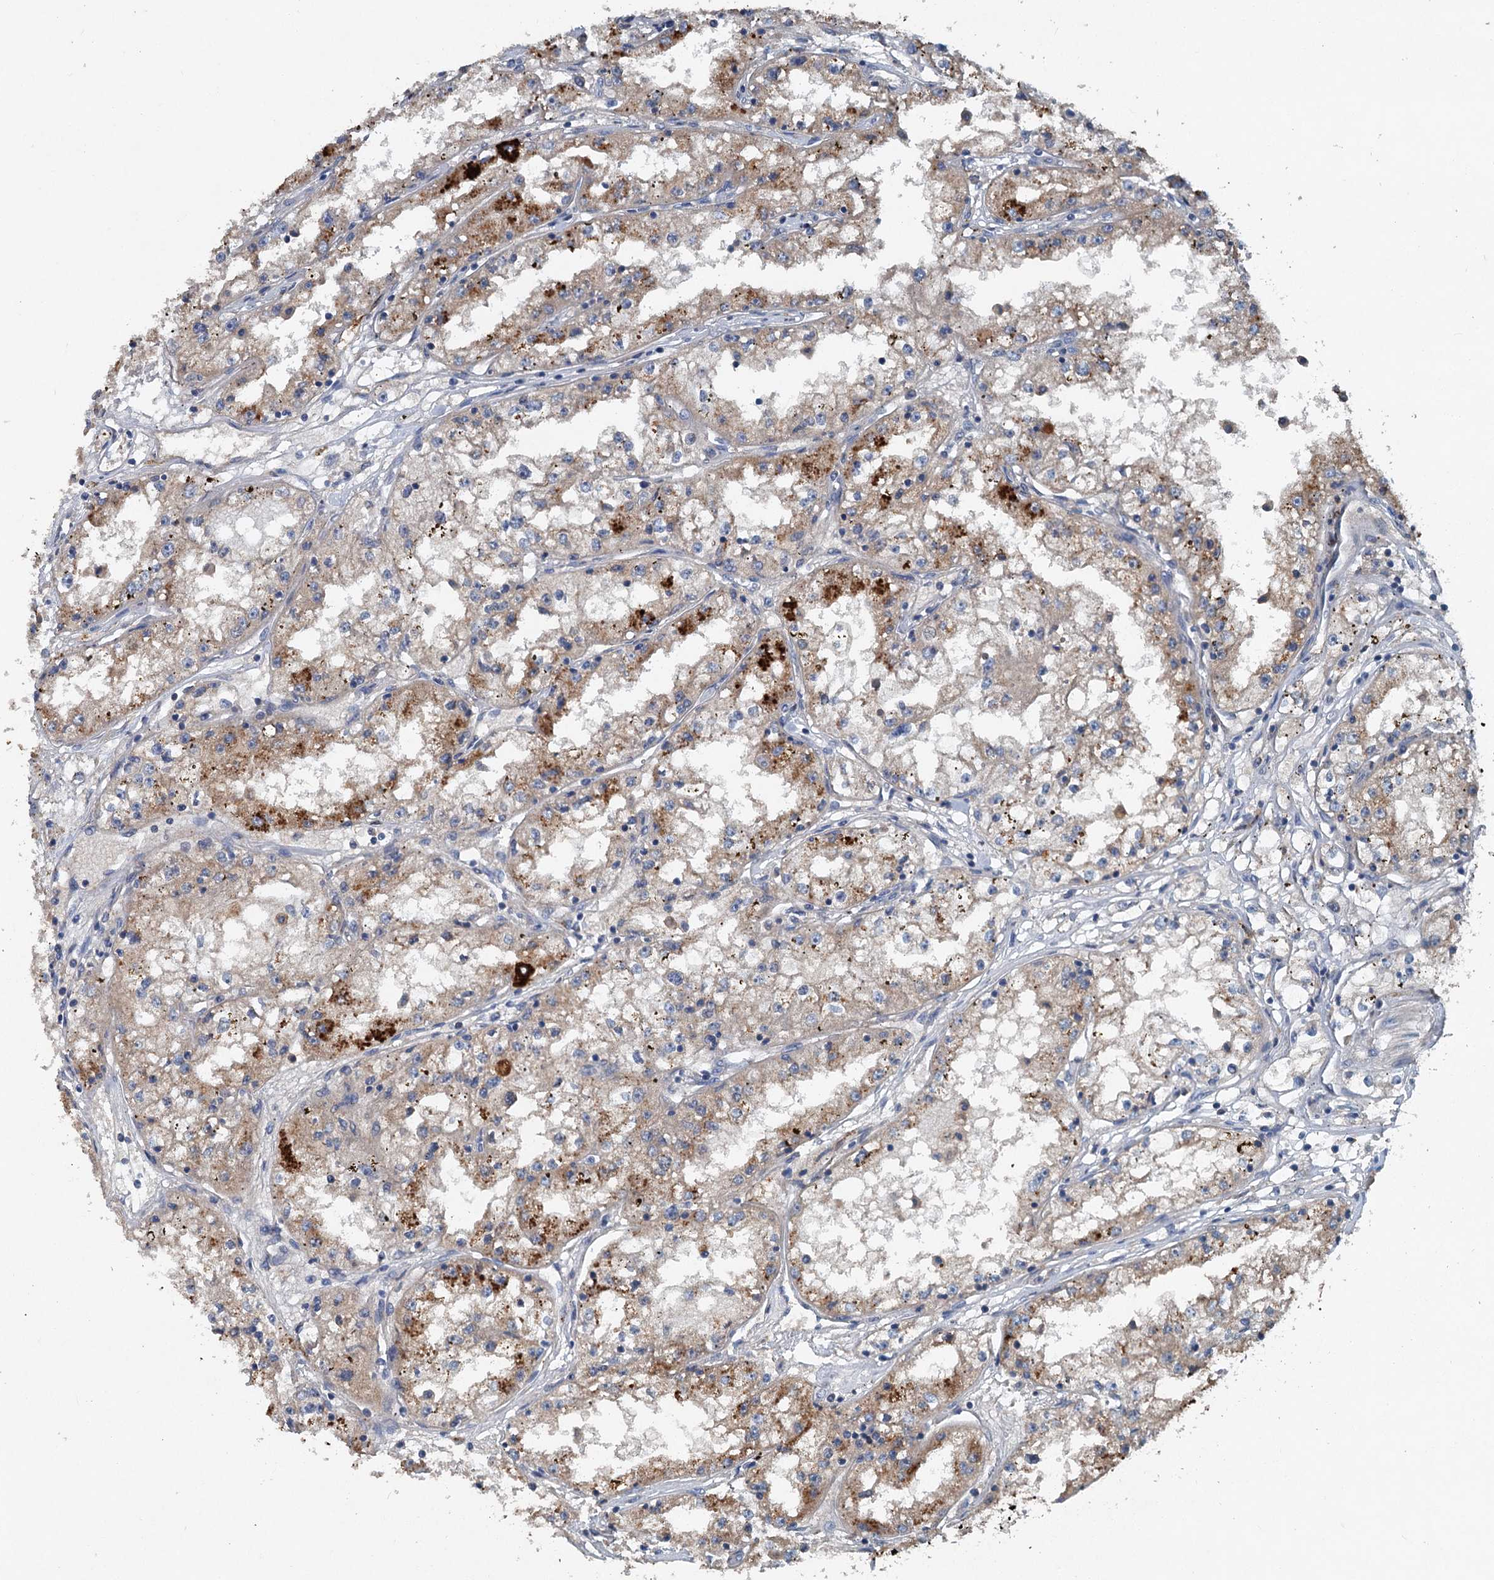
{"staining": {"intensity": "moderate", "quantity": "<25%", "location": "cytoplasmic/membranous"}, "tissue": "renal cancer", "cell_type": "Tumor cells", "image_type": "cancer", "snomed": [{"axis": "morphology", "description": "Adenocarcinoma, NOS"}, {"axis": "topography", "description": "Kidney"}], "caption": "Adenocarcinoma (renal) stained for a protein exhibits moderate cytoplasmic/membranous positivity in tumor cells.", "gene": "TAPBPL", "patient": {"sex": "male", "age": 56}}